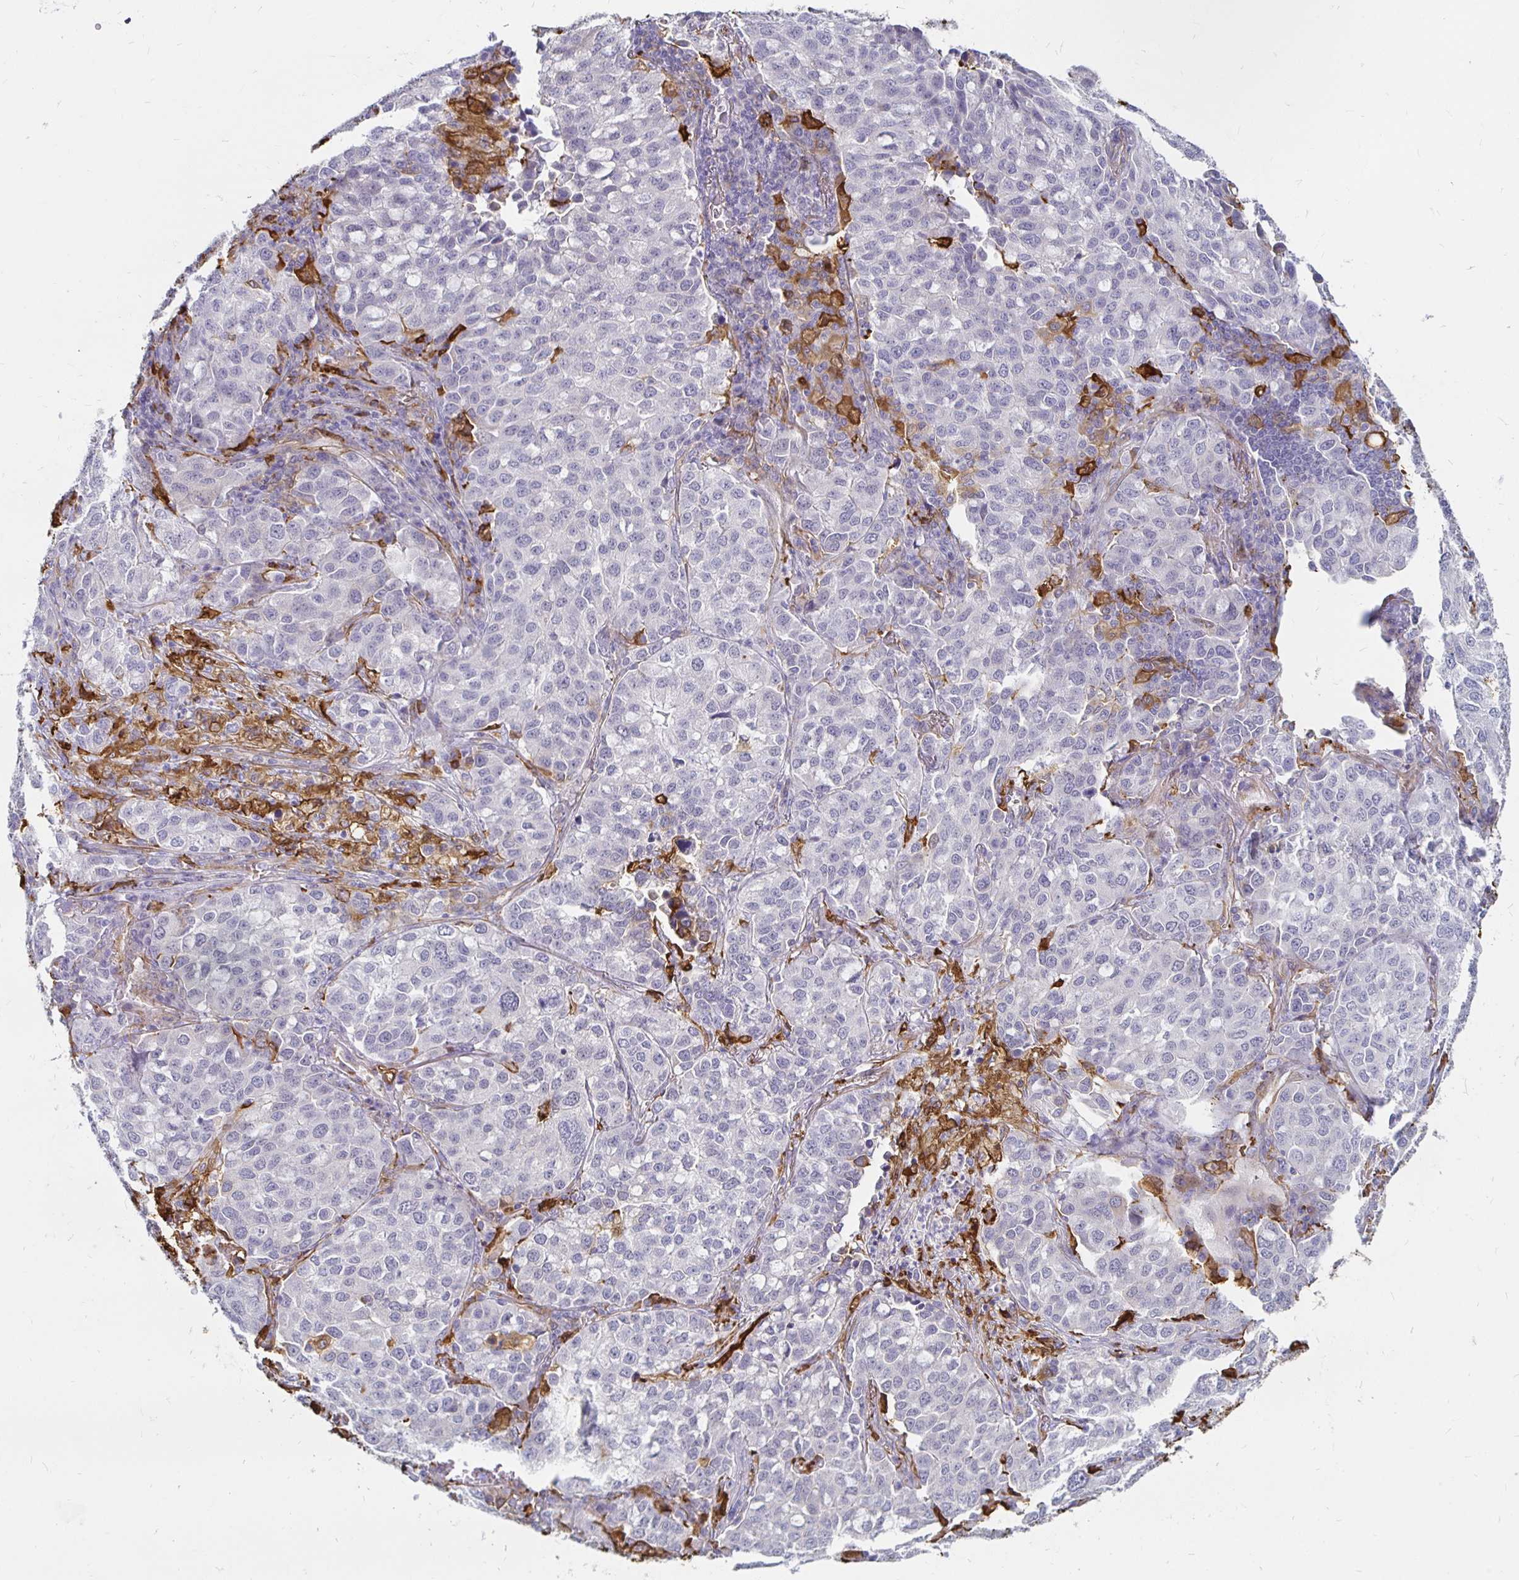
{"staining": {"intensity": "negative", "quantity": "none", "location": "none"}, "tissue": "lung cancer", "cell_type": "Tumor cells", "image_type": "cancer", "snomed": [{"axis": "morphology", "description": "Adenocarcinoma, NOS"}, {"axis": "morphology", "description": "Adenocarcinoma, metastatic, NOS"}, {"axis": "topography", "description": "Lymph node"}, {"axis": "topography", "description": "Lung"}], "caption": "The image reveals no significant staining in tumor cells of lung metastatic adenocarcinoma.", "gene": "CCDC85A", "patient": {"sex": "female", "age": 65}}